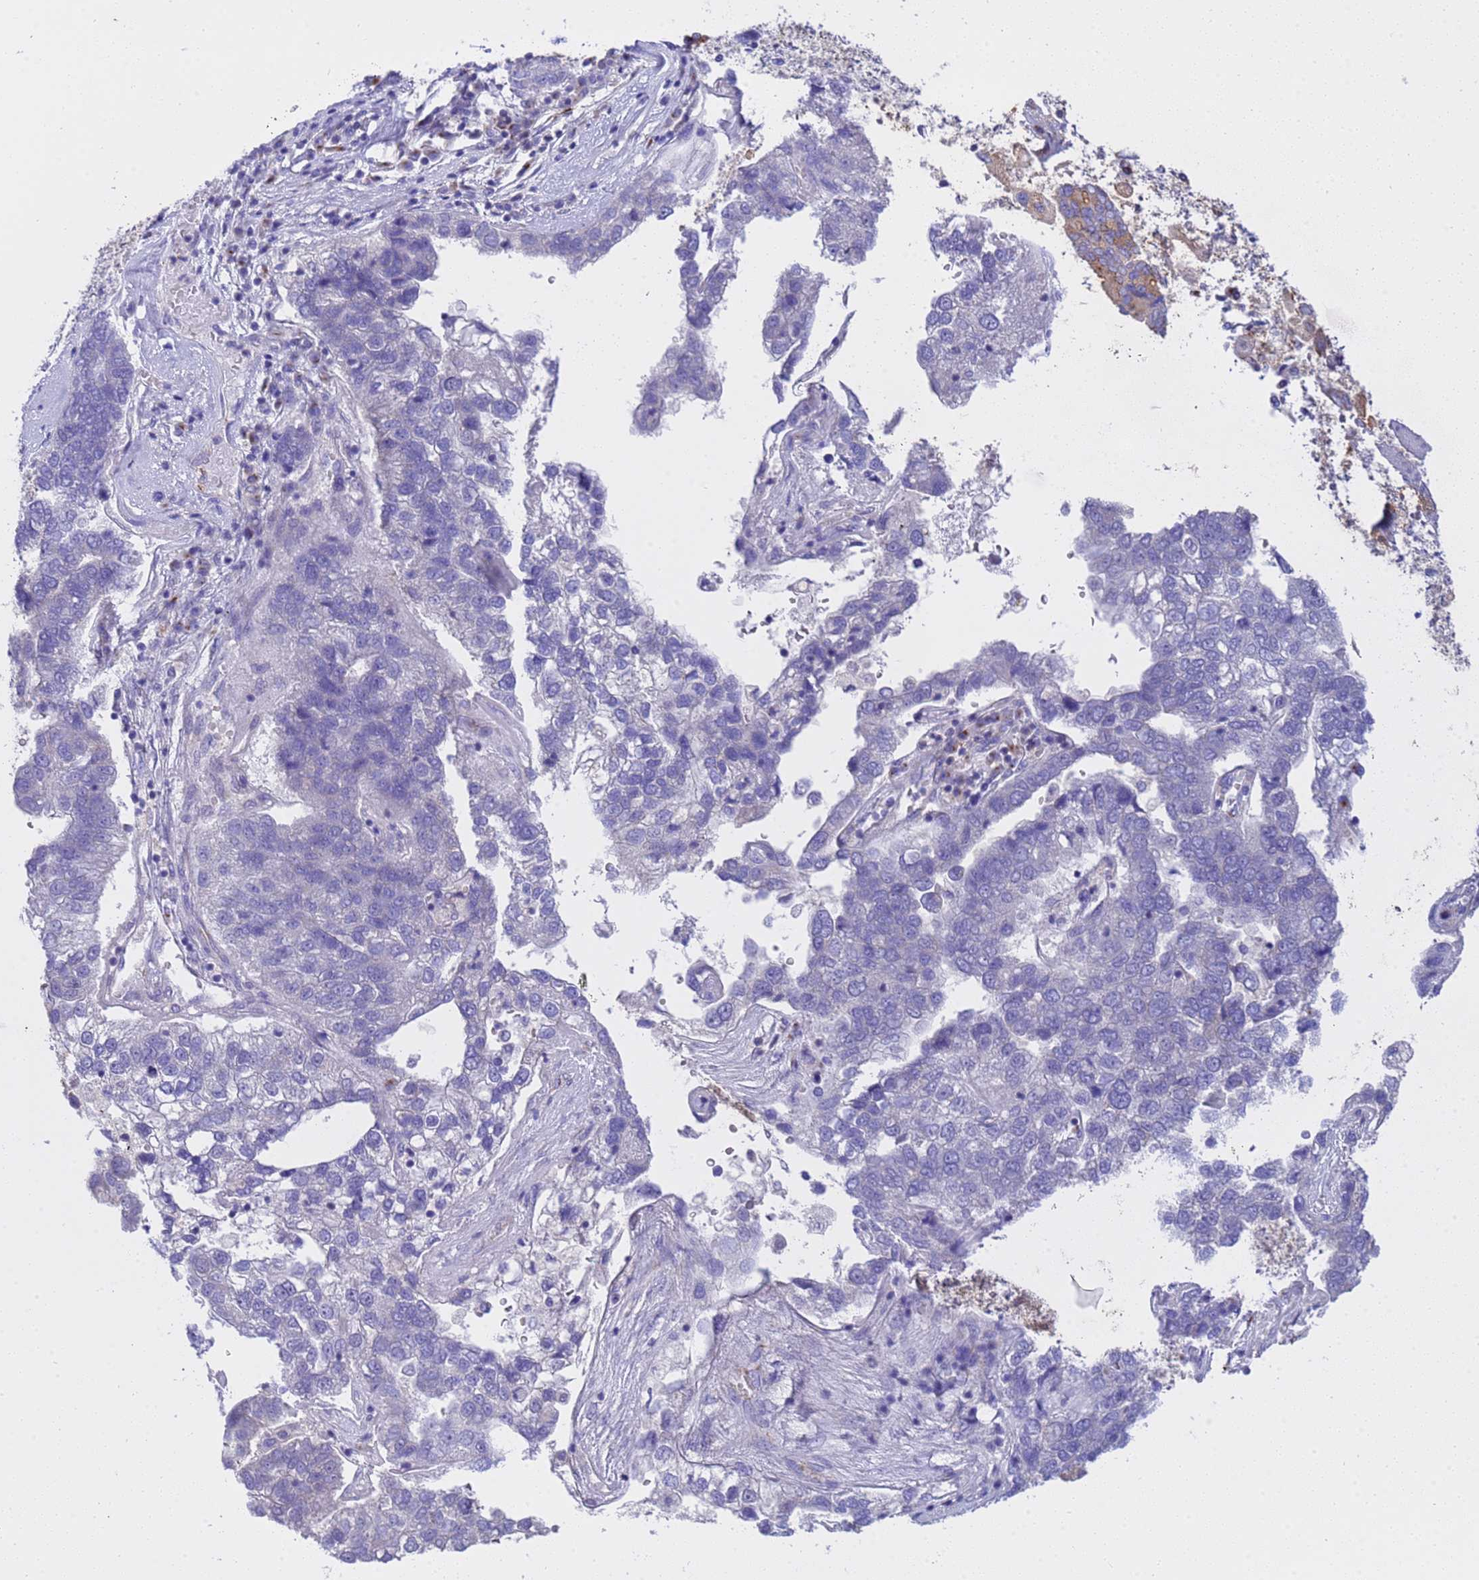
{"staining": {"intensity": "negative", "quantity": "none", "location": "none"}, "tissue": "pancreatic cancer", "cell_type": "Tumor cells", "image_type": "cancer", "snomed": [{"axis": "morphology", "description": "Adenocarcinoma, NOS"}, {"axis": "topography", "description": "Pancreas"}], "caption": "This histopathology image is of pancreatic cancer stained with IHC to label a protein in brown with the nuclei are counter-stained blue. There is no positivity in tumor cells.", "gene": "ANAPC1", "patient": {"sex": "female", "age": 61}}